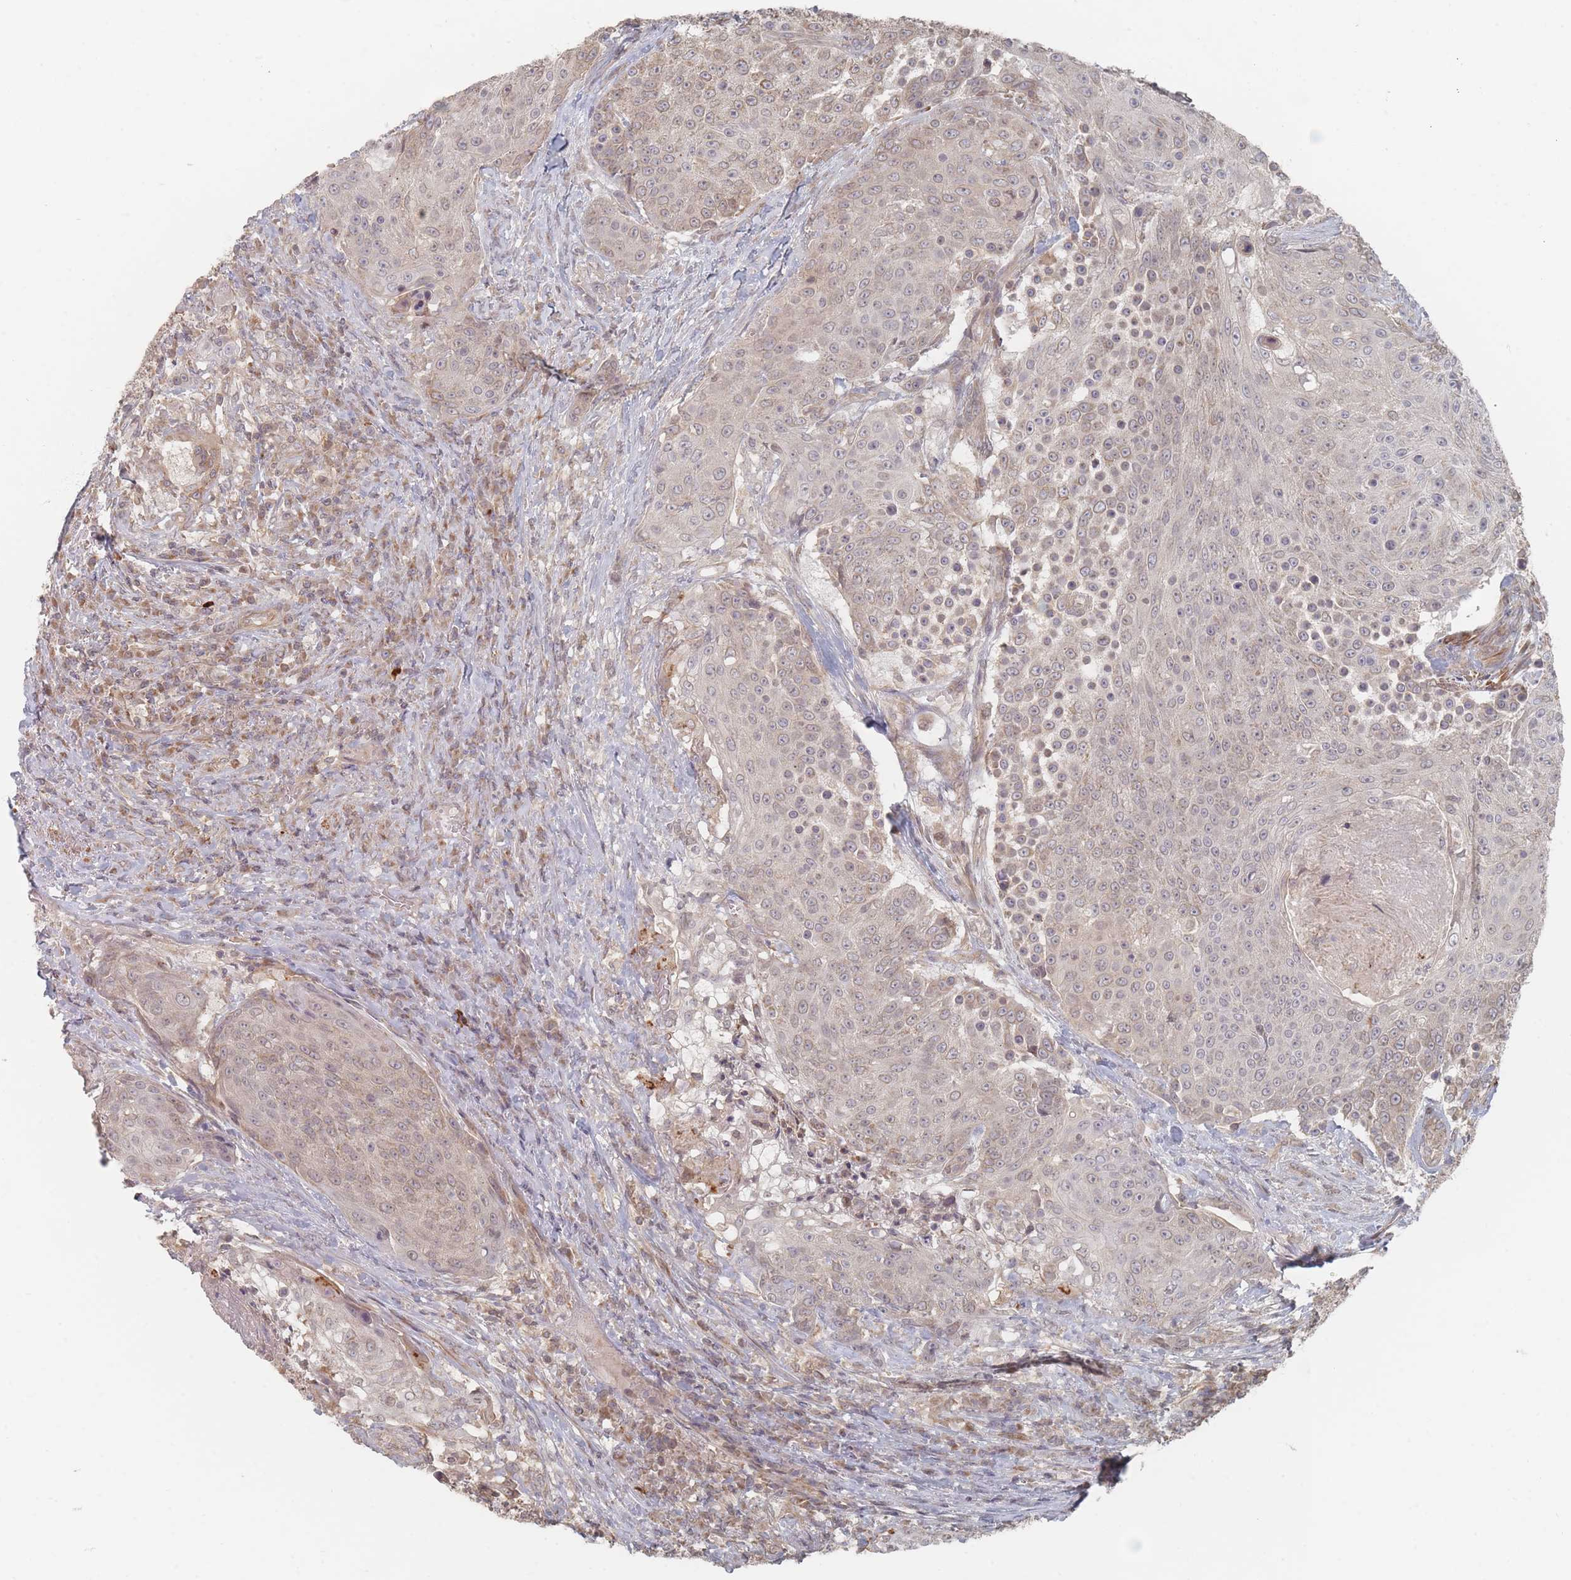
{"staining": {"intensity": "weak", "quantity": "25%-75%", "location": "cytoplasmic/membranous"}, "tissue": "urothelial cancer", "cell_type": "Tumor cells", "image_type": "cancer", "snomed": [{"axis": "morphology", "description": "Urothelial carcinoma, High grade"}, {"axis": "topography", "description": "Urinary bladder"}], "caption": "Immunohistochemical staining of human urothelial cancer demonstrates weak cytoplasmic/membranous protein positivity in approximately 25%-75% of tumor cells.", "gene": "GLE1", "patient": {"sex": "female", "age": 63}}